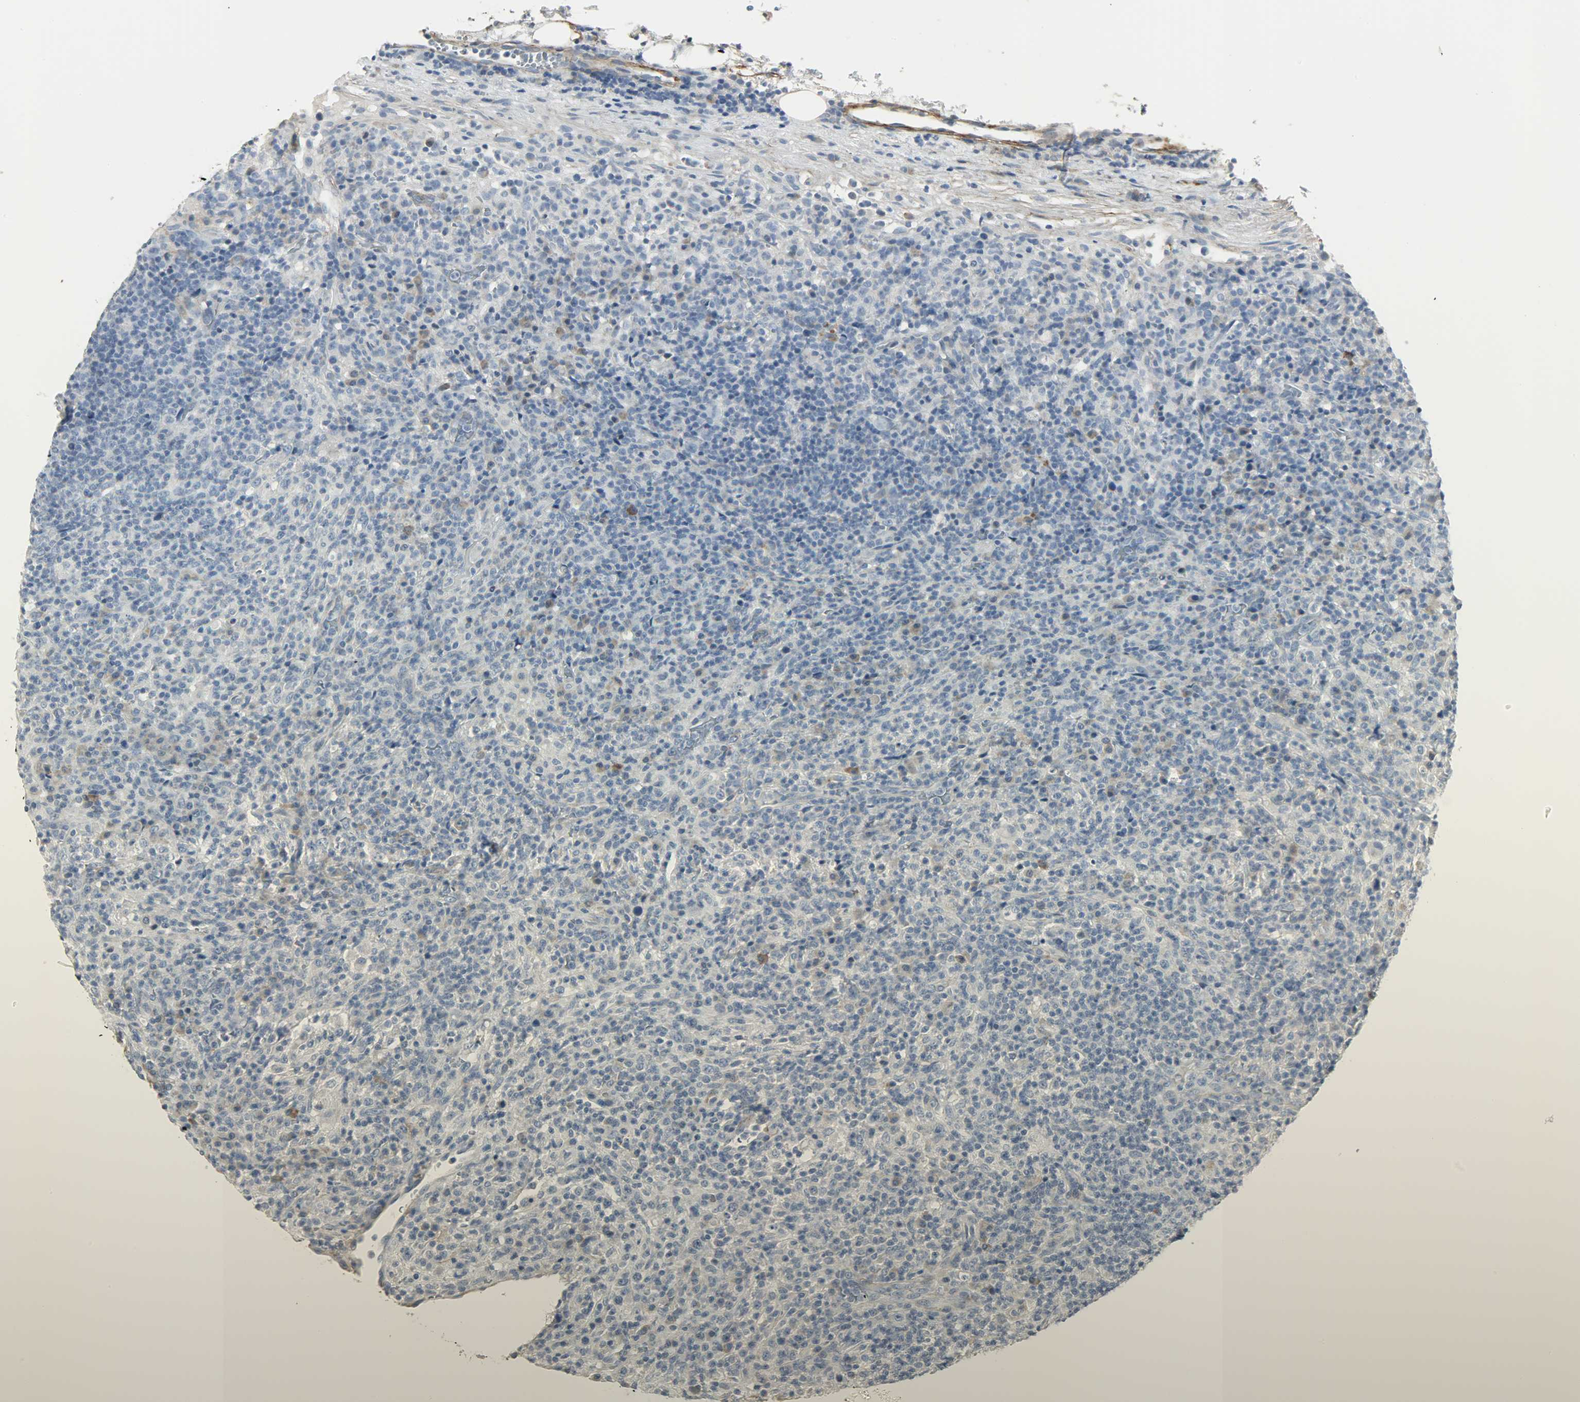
{"staining": {"intensity": "negative", "quantity": "none", "location": "none"}, "tissue": "lymphoma", "cell_type": "Tumor cells", "image_type": "cancer", "snomed": [{"axis": "morphology", "description": "Hodgkin's disease, NOS"}, {"axis": "topography", "description": "Lymph node"}], "caption": "Immunohistochemistry micrograph of lymphoma stained for a protein (brown), which reveals no expression in tumor cells. The staining was performed using DAB (3,3'-diaminobenzidine) to visualize the protein expression in brown, while the nuclei were stained in blue with hematoxylin (Magnification: 20x).", "gene": "ENPEP", "patient": {"sex": "male", "age": 65}}